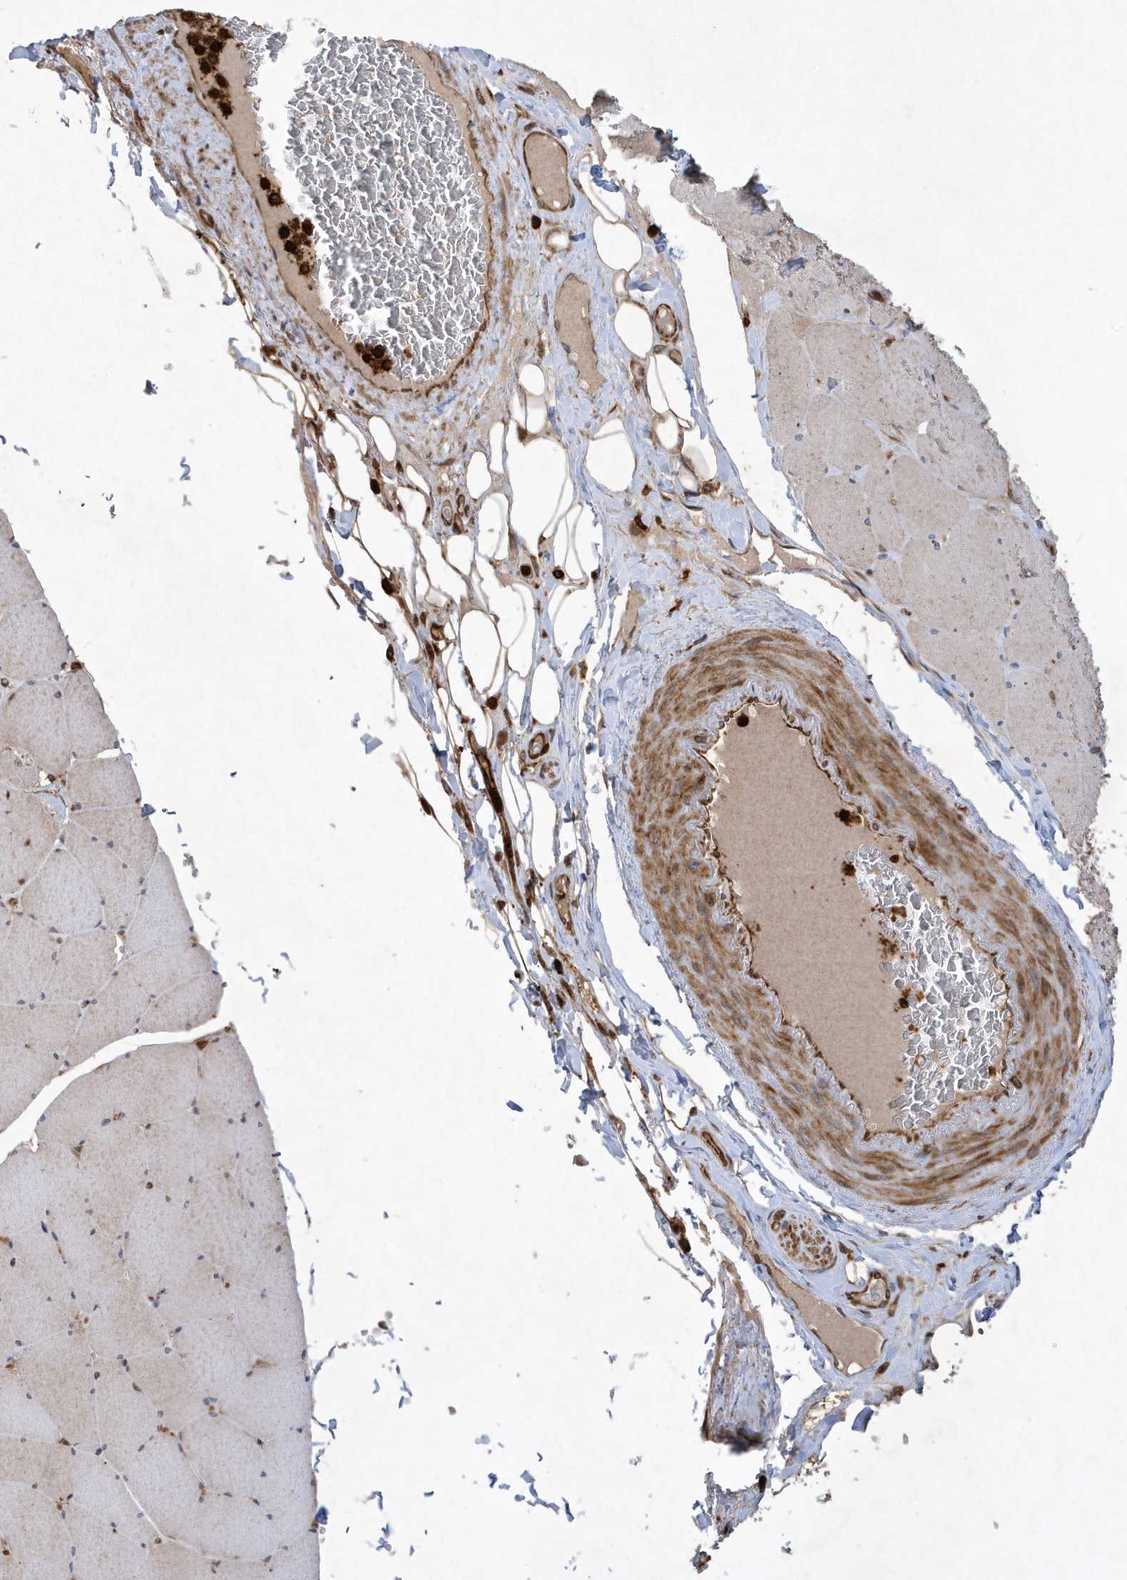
{"staining": {"intensity": "weak", "quantity": "<25%", "location": "cytoplasmic/membranous"}, "tissue": "skeletal muscle", "cell_type": "Myocytes", "image_type": "normal", "snomed": [{"axis": "morphology", "description": "Normal tissue, NOS"}, {"axis": "topography", "description": "Skeletal muscle"}, {"axis": "topography", "description": "Head-Neck"}], "caption": "IHC image of unremarkable human skeletal muscle stained for a protein (brown), which demonstrates no staining in myocytes. Nuclei are stained in blue.", "gene": "LAPTM4A", "patient": {"sex": "male", "age": 66}}